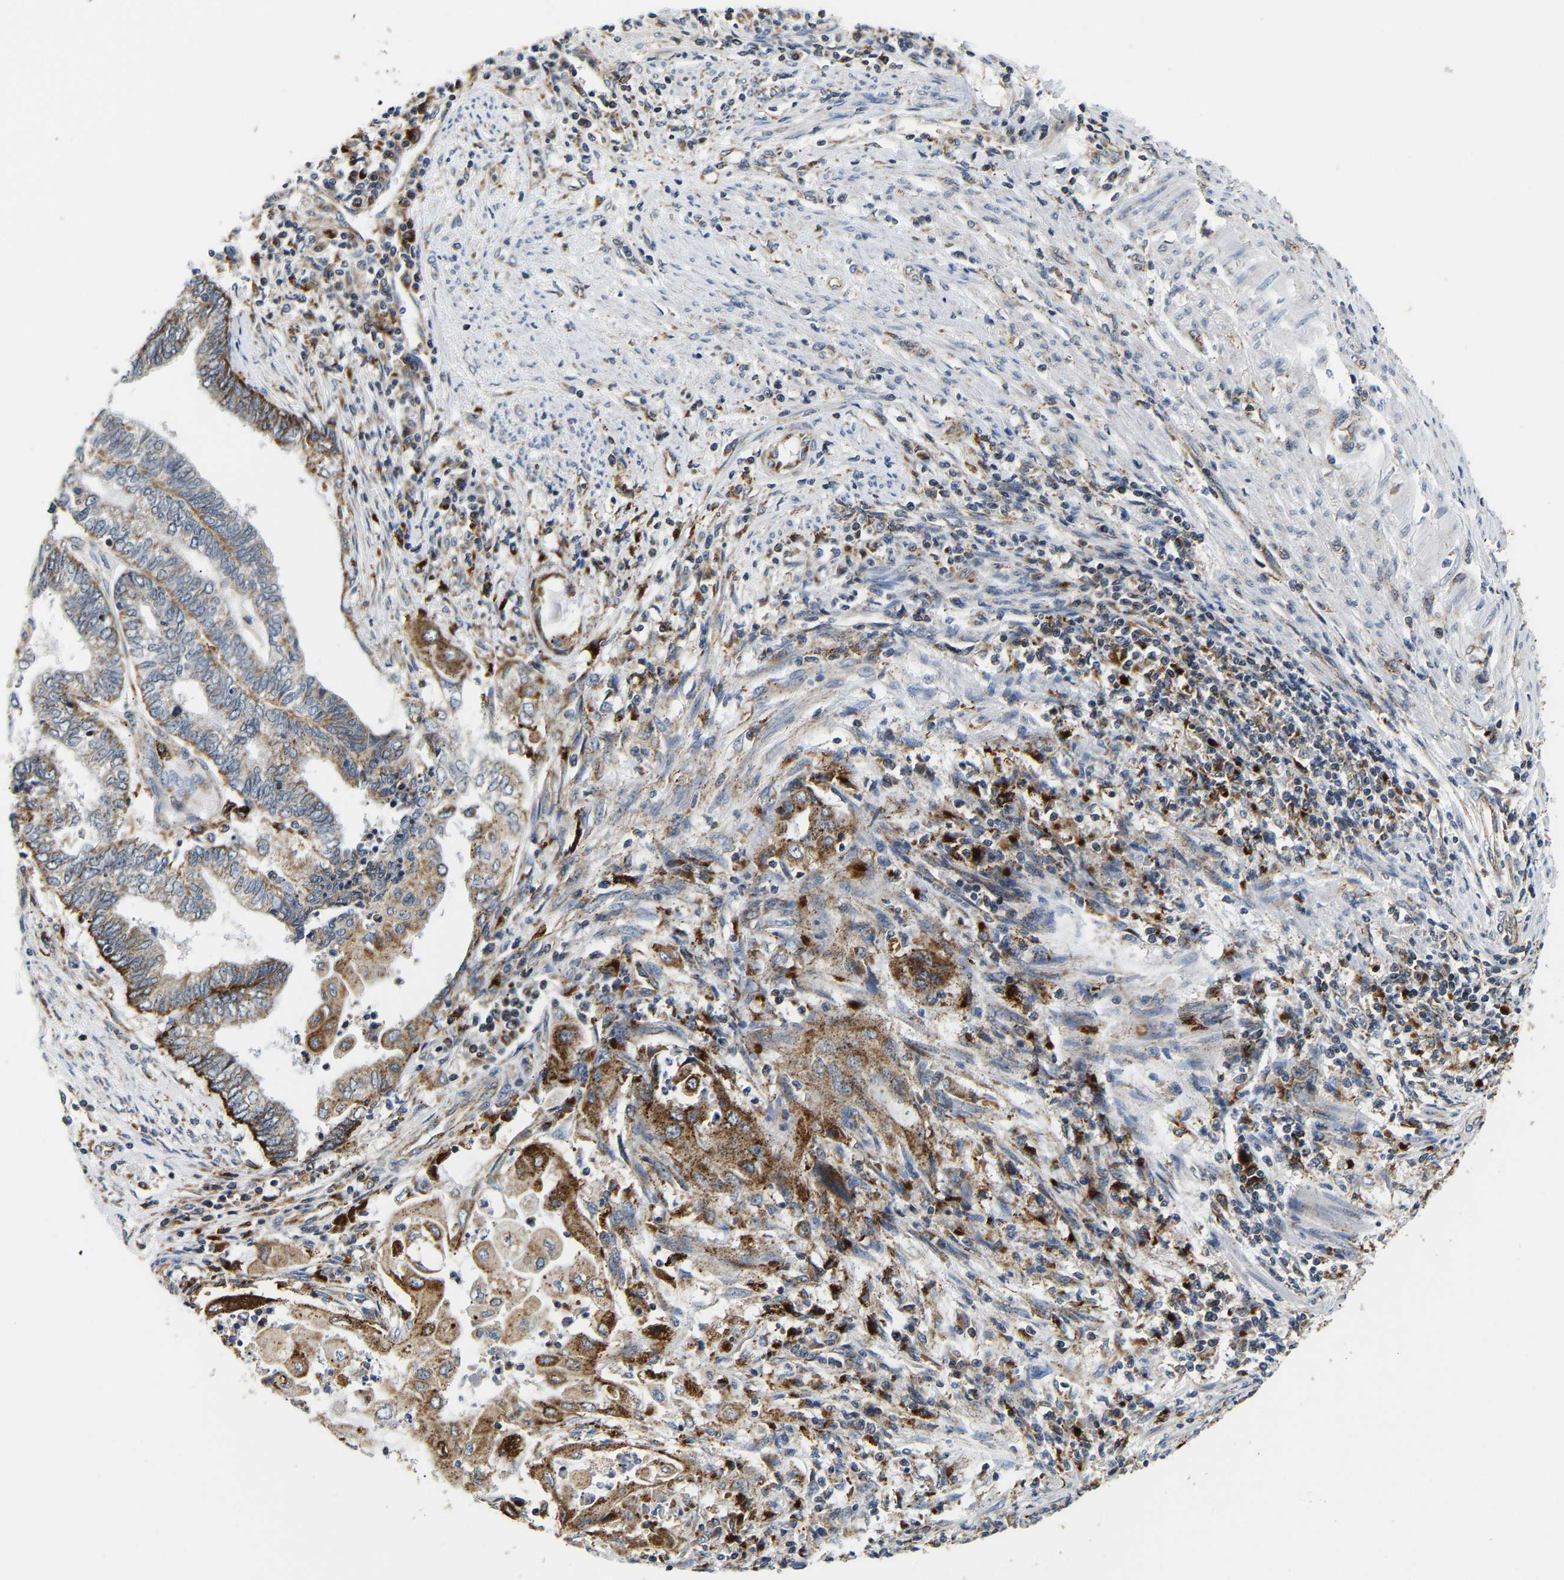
{"staining": {"intensity": "moderate", "quantity": "25%-75%", "location": "cytoplasmic/membranous"}, "tissue": "endometrial cancer", "cell_type": "Tumor cells", "image_type": "cancer", "snomed": [{"axis": "morphology", "description": "Adenocarcinoma, NOS"}, {"axis": "topography", "description": "Uterus"}, {"axis": "topography", "description": "Endometrium"}], "caption": "An immunohistochemistry (IHC) histopathology image of tumor tissue is shown. Protein staining in brown labels moderate cytoplasmic/membranous positivity in endometrial cancer (adenocarcinoma) within tumor cells.", "gene": "GIMAP7", "patient": {"sex": "female", "age": 70}}